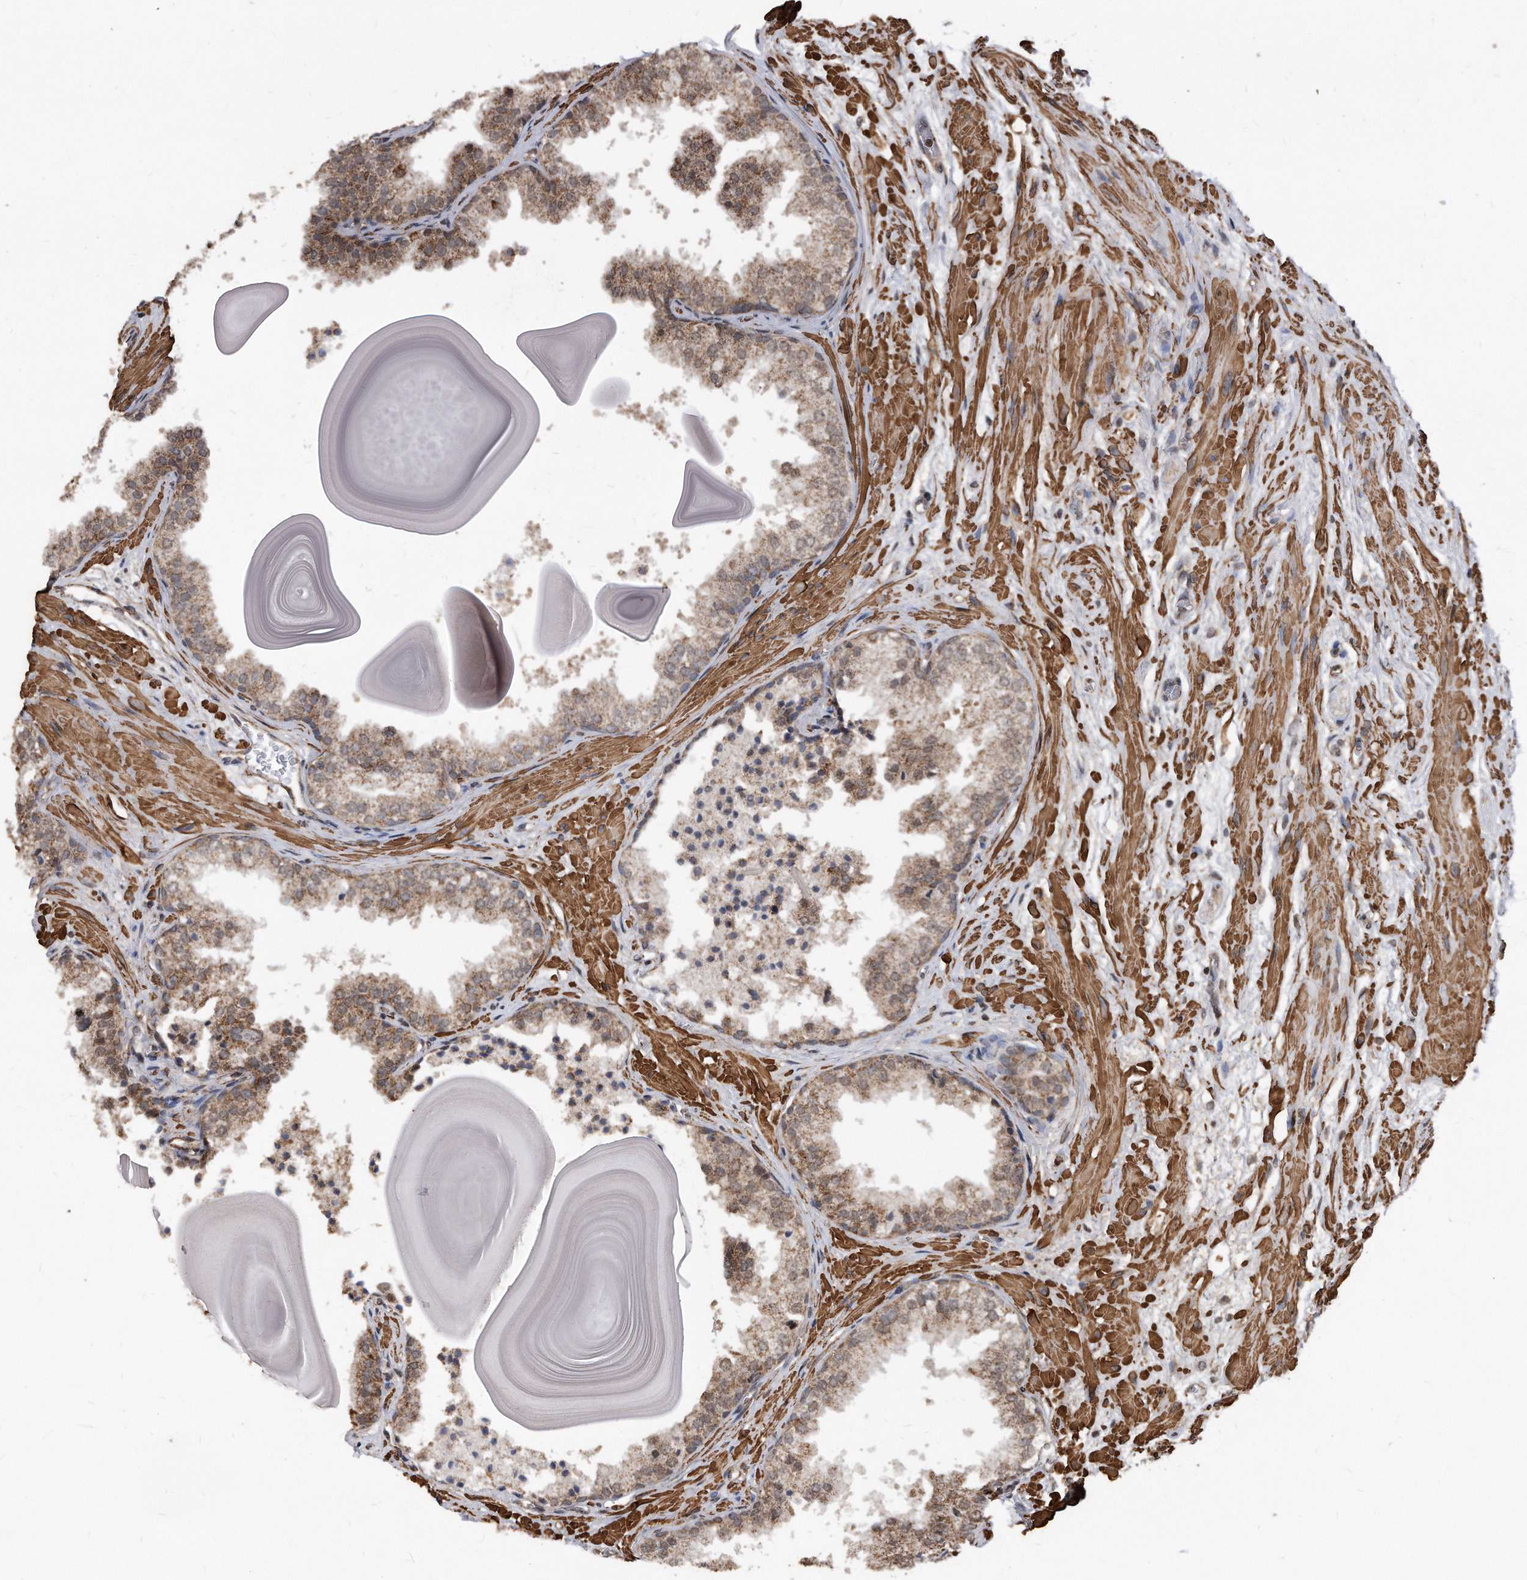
{"staining": {"intensity": "moderate", "quantity": ">75%", "location": "cytoplasmic/membranous"}, "tissue": "prostate", "cell_type": "Glandular cells", "image_type": "normal", "snomed": [{"axis": "morphology", "description": "Normal tissue, NOS"}, {"axis": "topography", "description": "Prostate"}], "caption": "Immunohistochemistry (IHC) (DAB (3,3'-diaminobenzidine)) staining of normal prostate demonstrates moderate cytoplasmic/membranous protein expression in about >75% of glandular cells. Nuclei are stained in blue.", "gene": "DUSP22", "patient": {"sex": "male", "age": 48}}